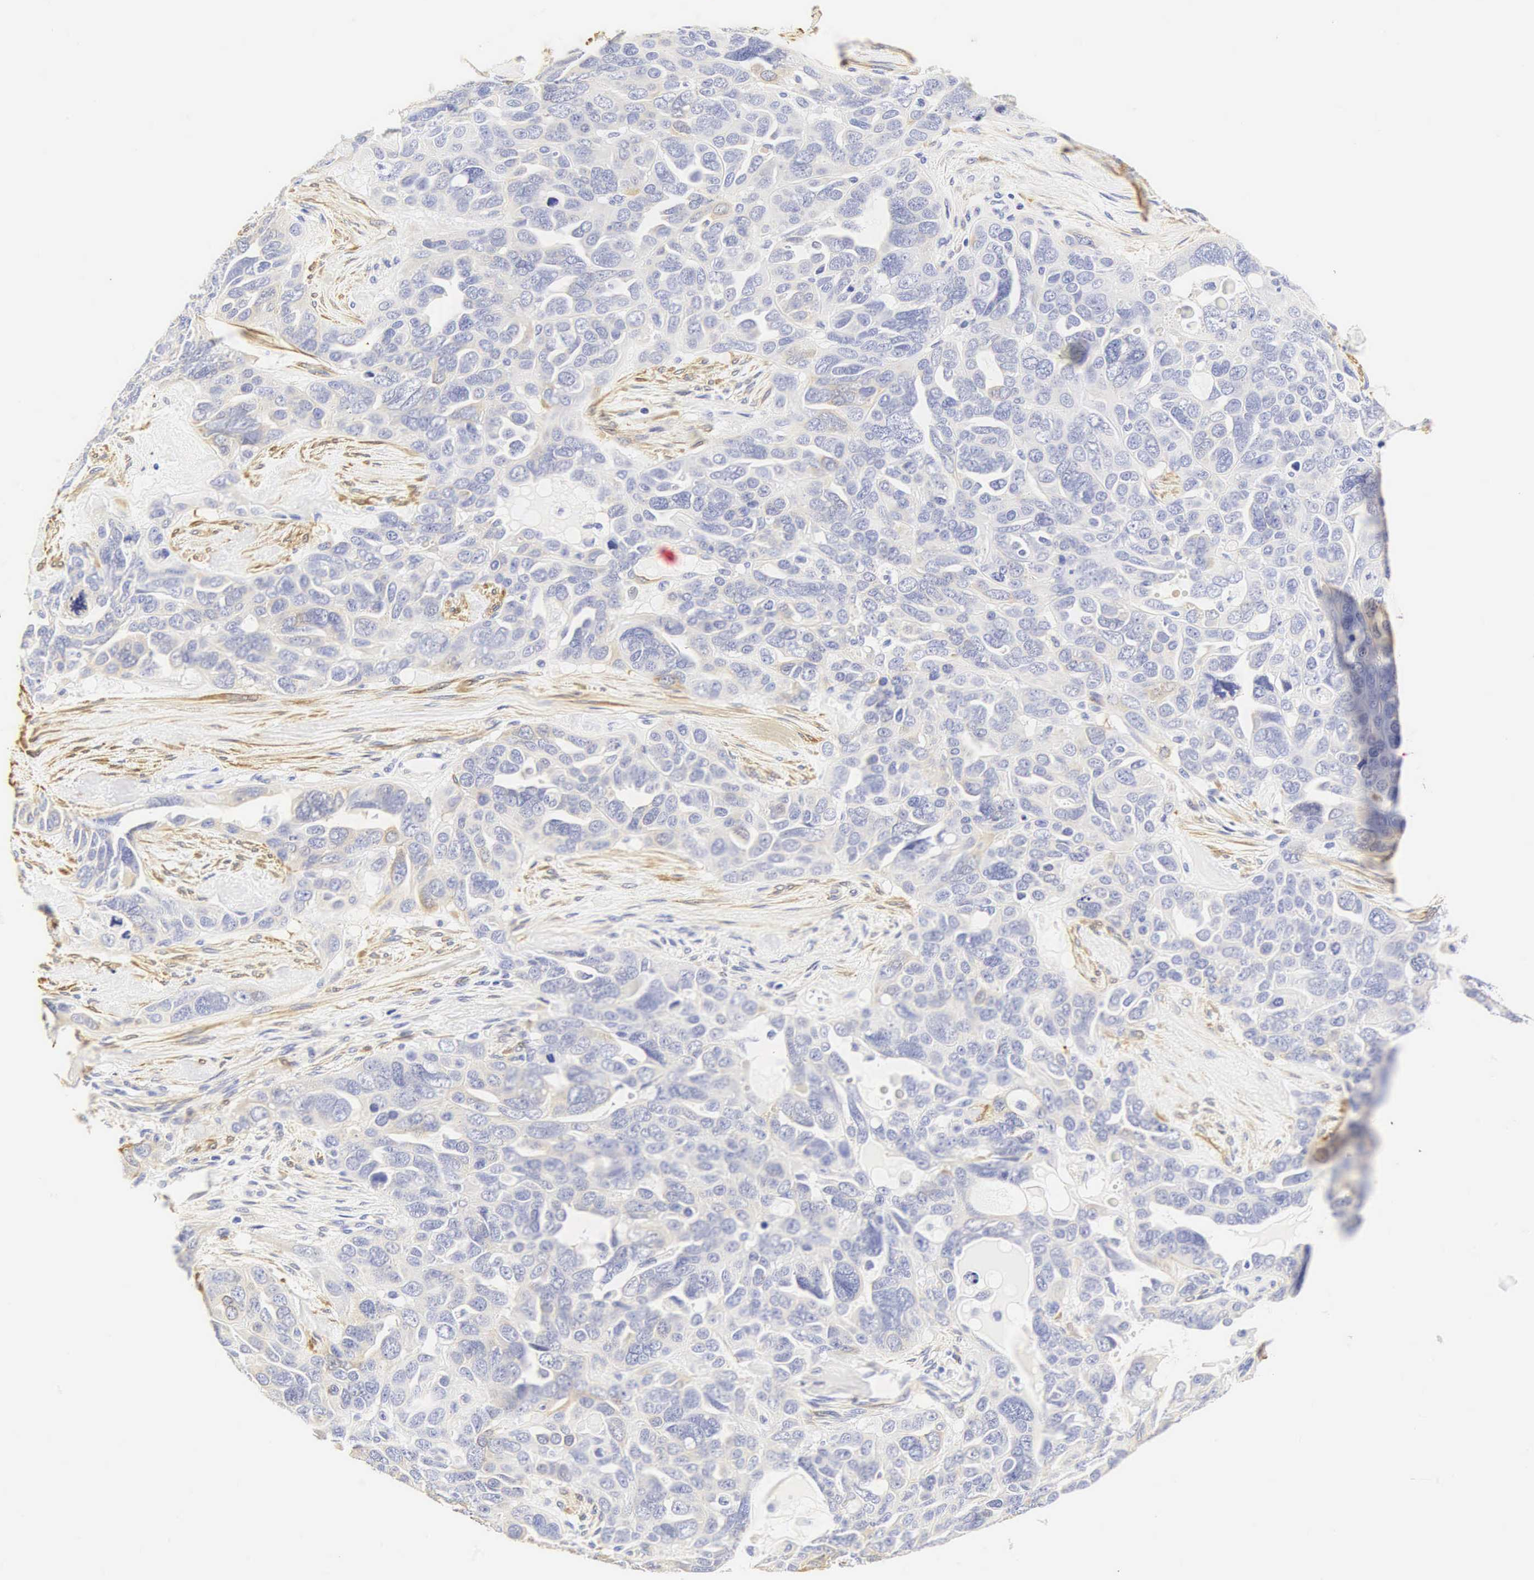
{"staining": {"intensity": "negative", "quantity": "none", "location": "none"}, "tissue": "ovarian cancer", "cell_type": "Tumor cells", "image_type": "cancer", "snomed": [{"axis": "morphology", "description": "Cystadenocarcinoma, serous, NOS"}, {"axis": "topography", "description": "Ovary"}], "caption": "DAB (3,3'-diaminobenzidine) immunohistochemical staining of ovarian cancer displays no significant expression in tumor cells.", "gene": "CNN1", "patient": {"sex": "female", "age": 63}}